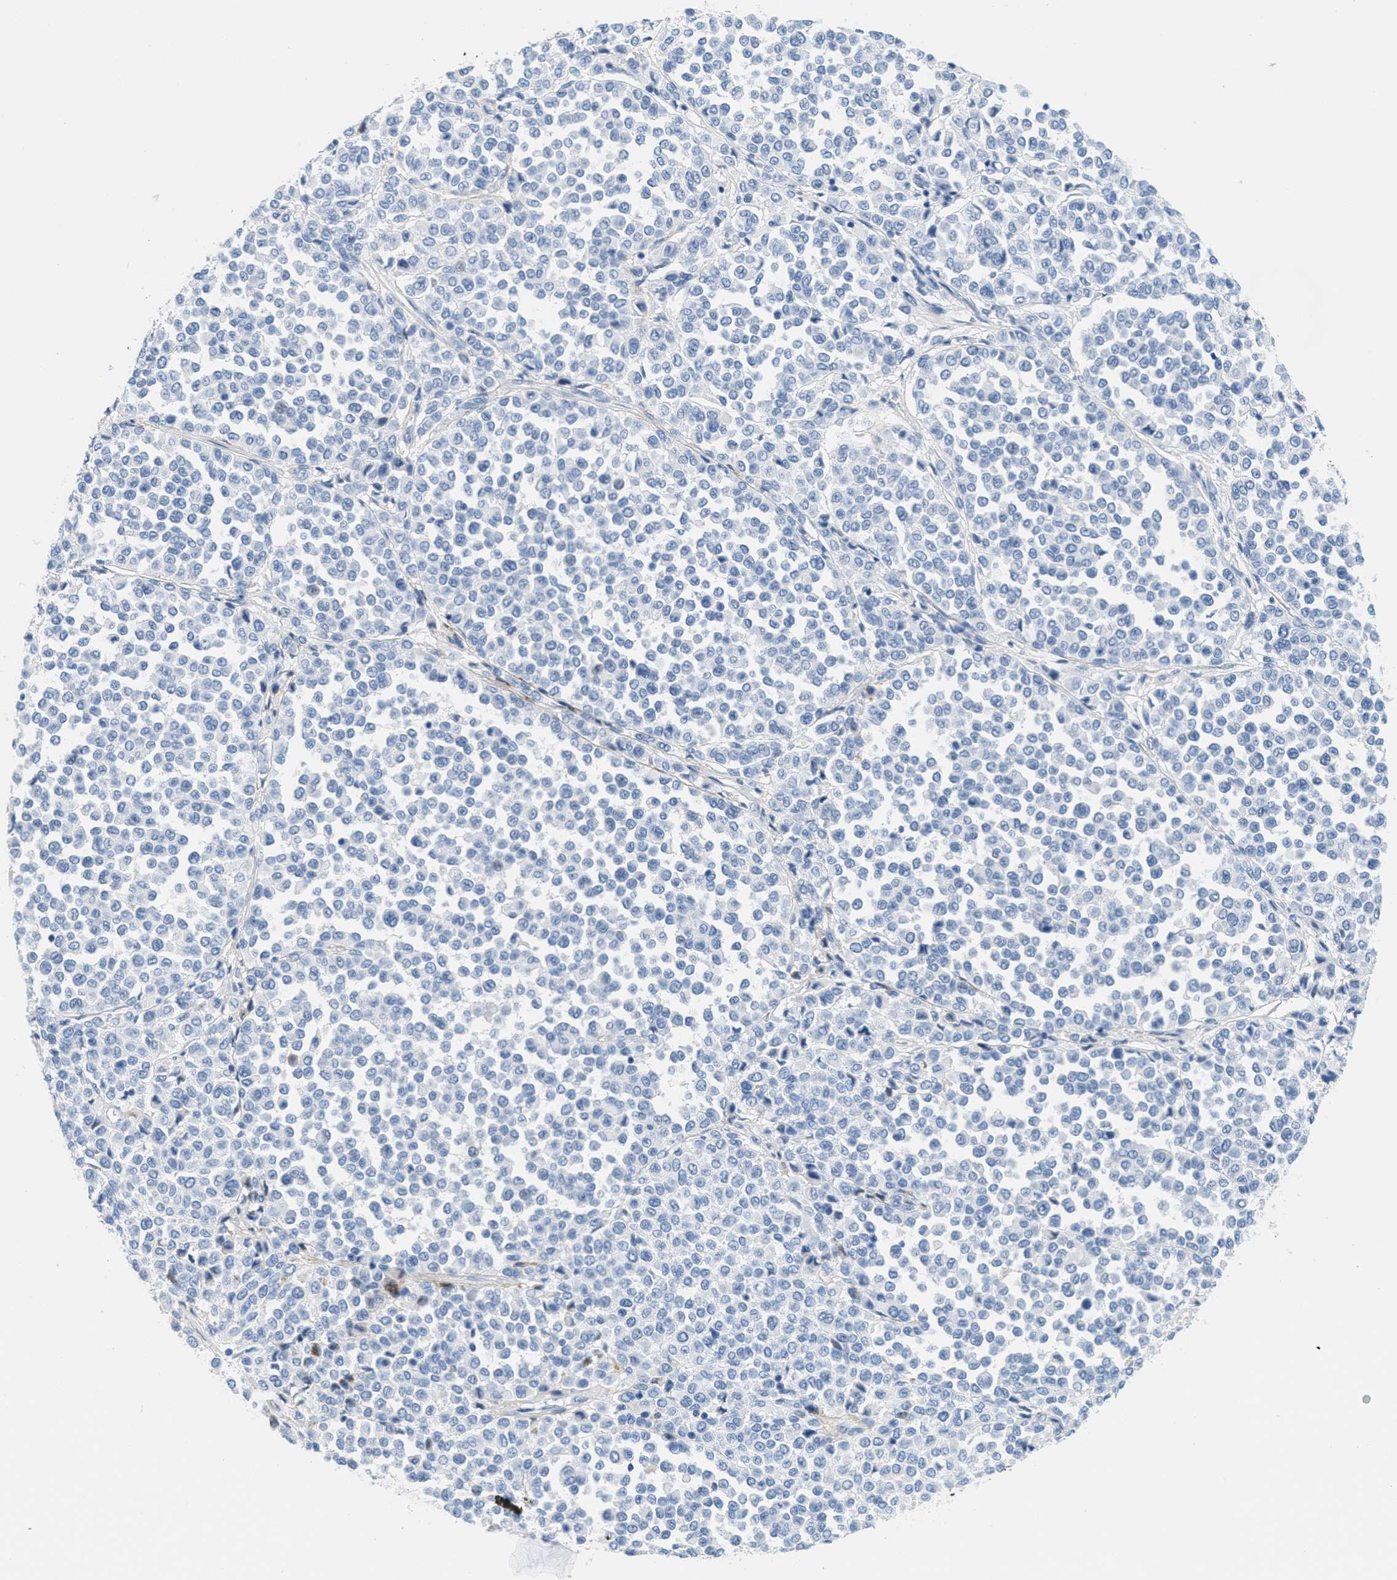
{"staining": {"intensity": "negative", "quantity": "none", "location": "none"}, "tissue": "melanoma", "cell_type": "Tumor cells", "image_type": "cancer", "snomed": [{"axis": "morphology", "description": "Malignant melanoma, Metastatic site"}, {"axis": "topography", "description": "Pancreas"}], "caption": "Photomicrograph shows no significant protein expression in tumor cells of malignant melanoma (metastatic site).", "gene": "GPM6A", "patient": {"sex": "female", "age": 30}}